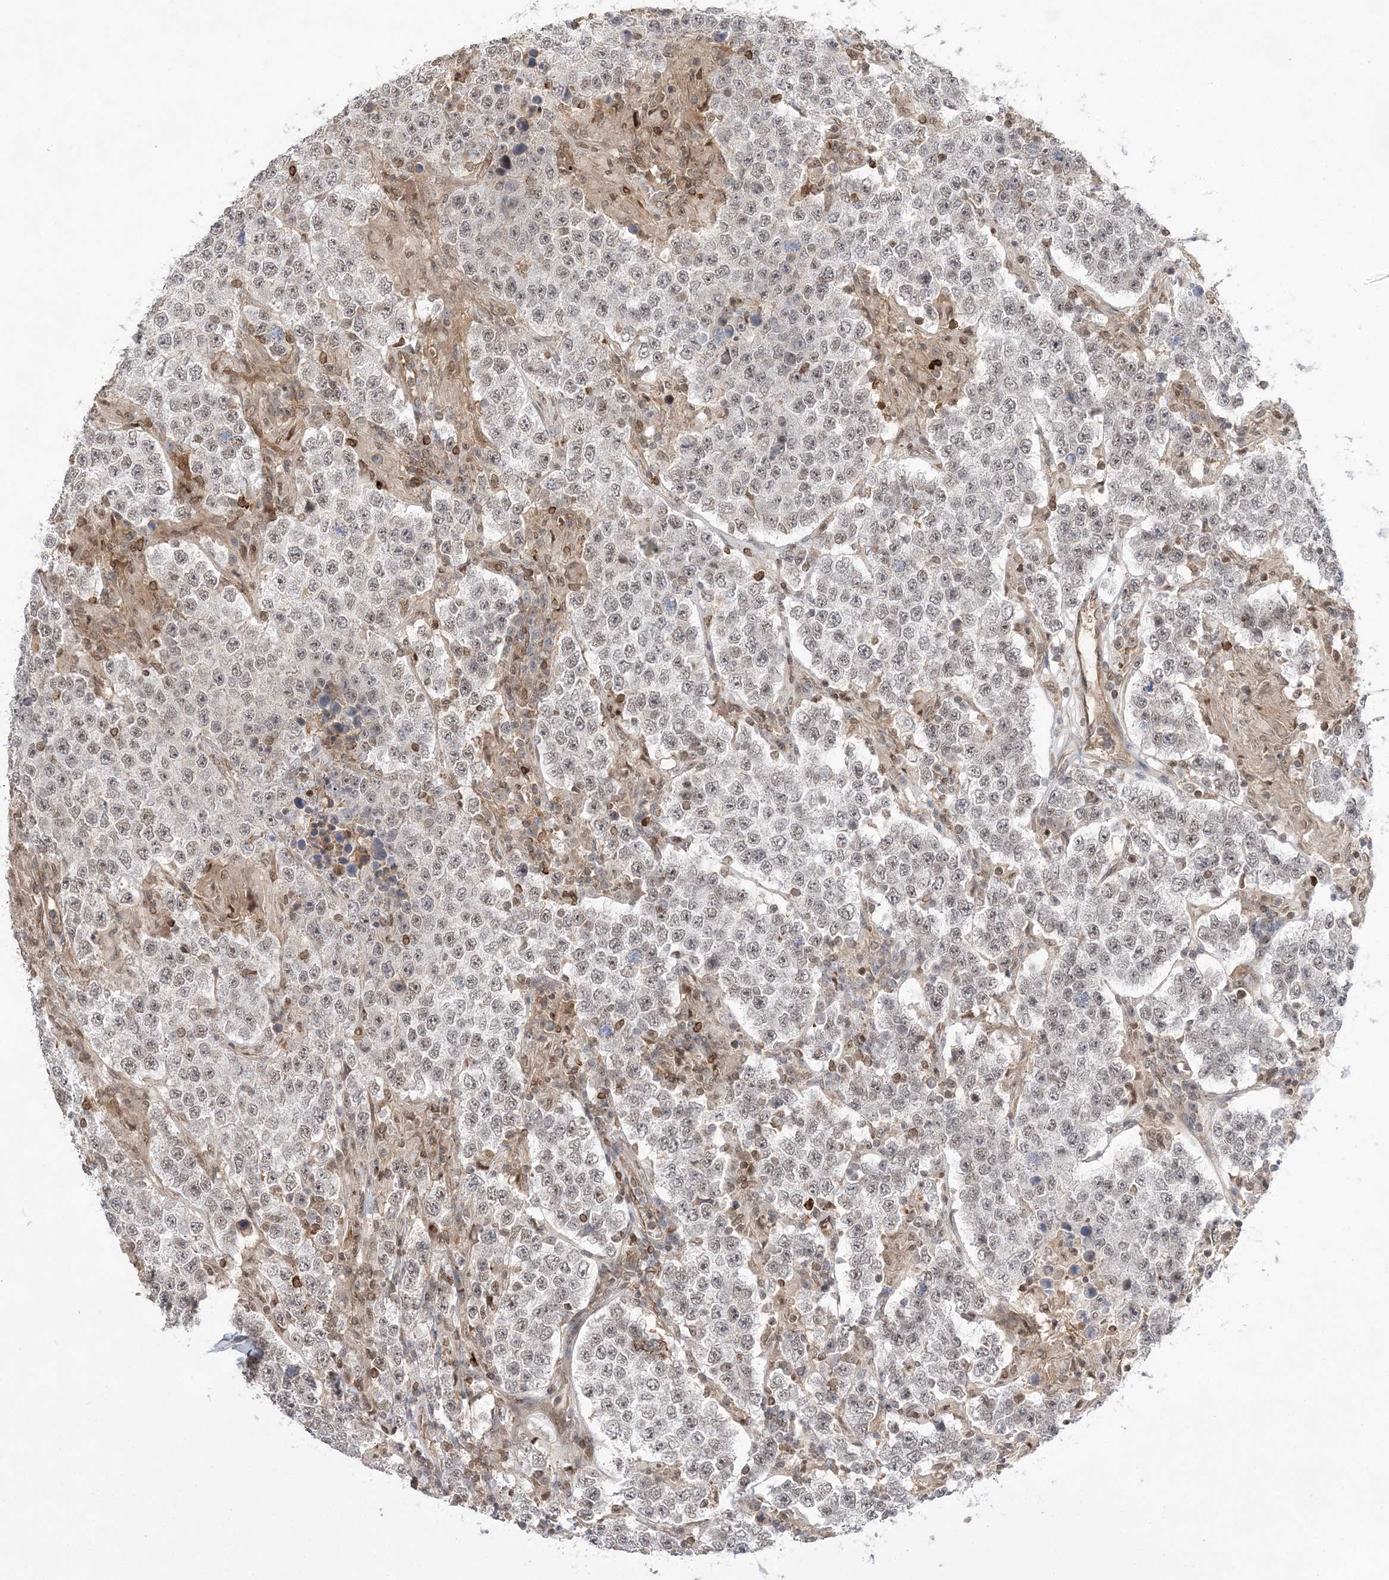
{"staining": {"intensity": "weak", "quantity": "25%-75%", "location": "nuclear"}, "tissue": "testis cancer", "cell_type": "Tumor cells", "image_type": "cancer", "snomed": [{"axis": "morphology", "description": "Normal tissue, NOS"}, {"axis": "morphology", "description": "Urothelial carcinoma, High grade"}, {"axis": "morphology", "description": "Seminoma, NOS"}, {"axis": "morphology", "description": "Carcinoma, Embryonal, NOS"}, {"axis": "topography", "description": "Urinary bladder"}, {"axis": "topography", "description": "Testis"}], "caption": "Protein positivity by IHC demonstrates weak nuclear staining in about 25%-75% of tumor cells in testis cancer (seminoma). (Stains: DAB in brown, nuclei in blue, Microscopy: brightfield microscopy at high magnification).", "gene": "TMEM132B", "patient": {"sex": "male", "age": 41}}